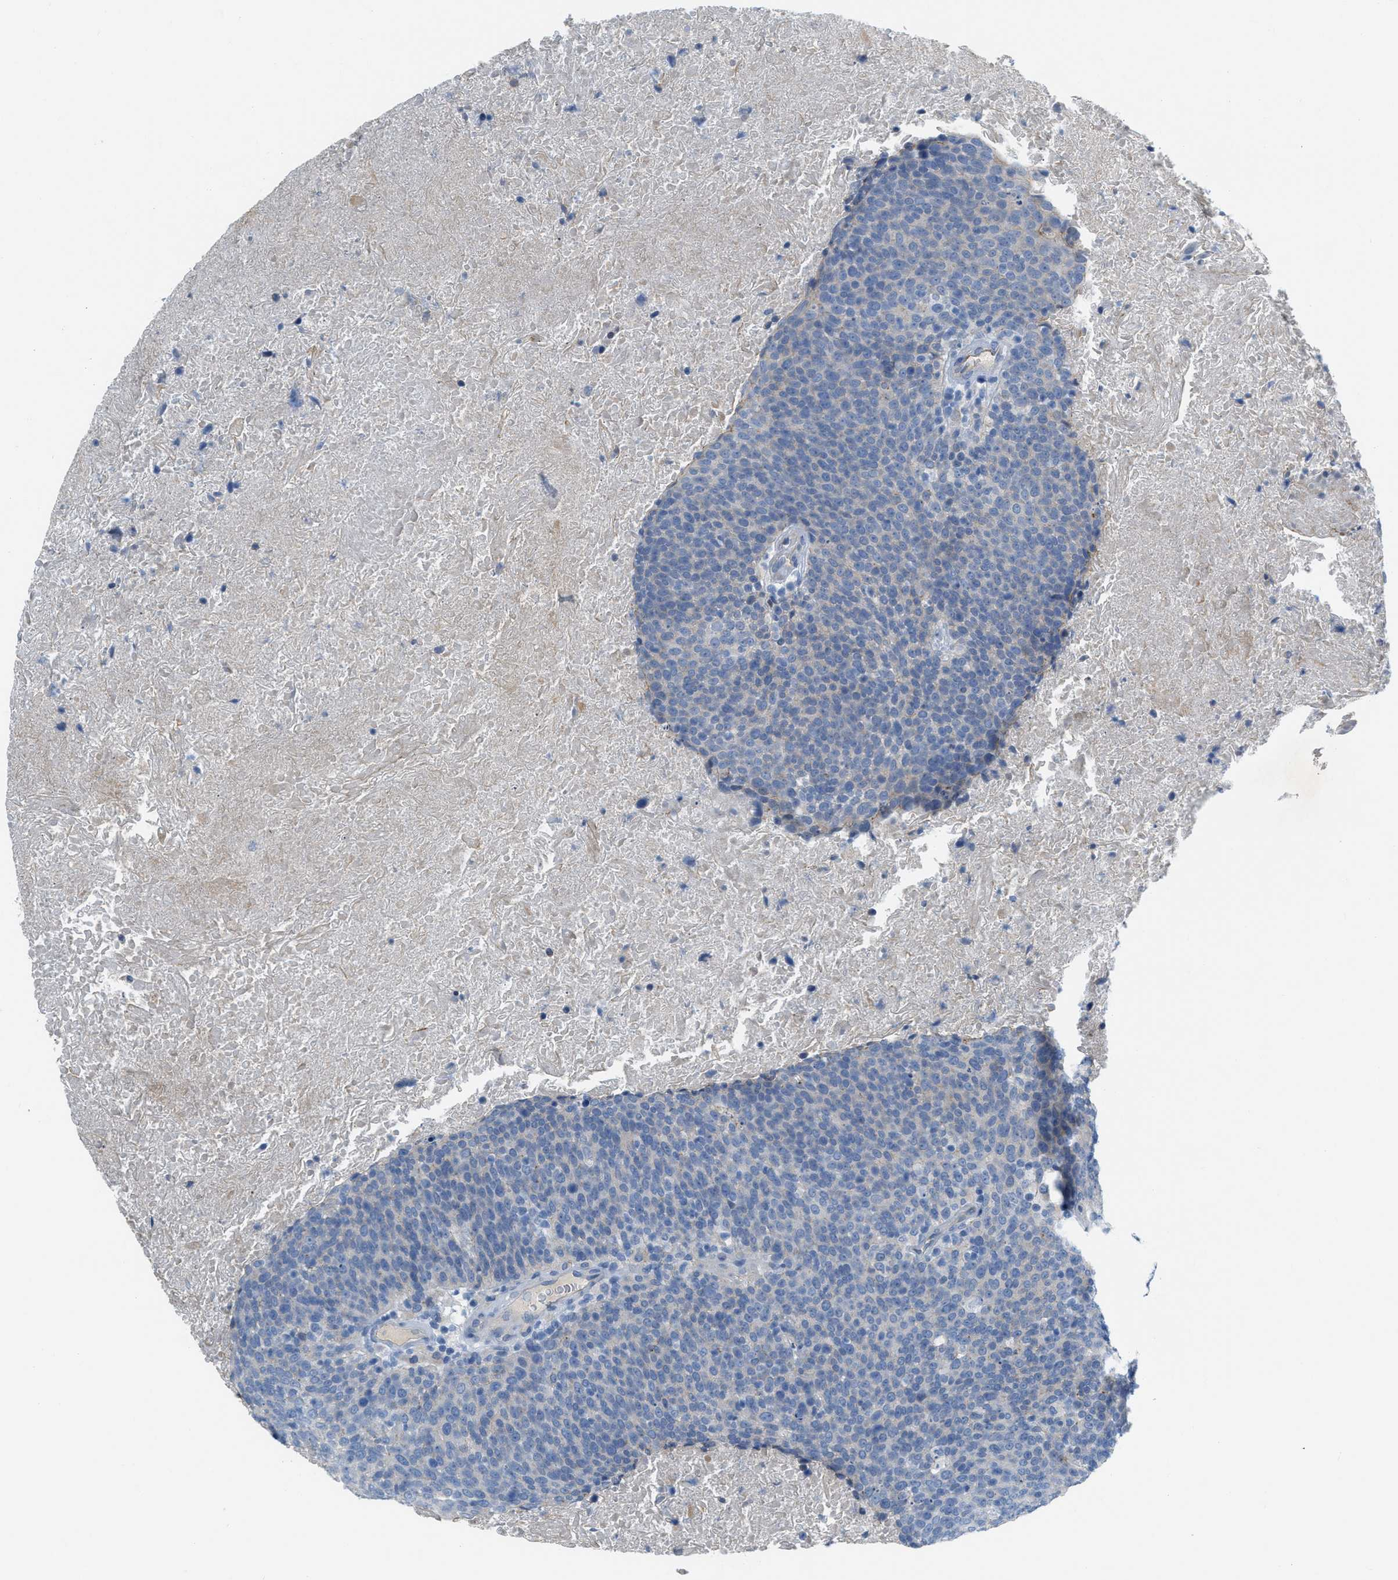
{"staining": {"intensity": "negative", "quantity": "none", "location": "none"}, "tissue": "head and neck cancer", "cell_type": "Tumor cells", "image_type": "cancer", "snomed": [{"axis": "morphology", "description": "Squamous cell carcinoma, NOS"}, {"axis": "morphology", "description": "Squamous cell carcinoma, metastatic, NOS"}, {"axis": "topography", "description": "Lymph node"}, {"axis": "topography", "description": "Head-Neck"}], "caption": "This is an immunohistochemistry histopathology image of head and neck metastatic squamous cell carcinoma. There is no expression in tumor cells.", "gene": "CRB3", "patient": {"sex": "male", "age": 62}}